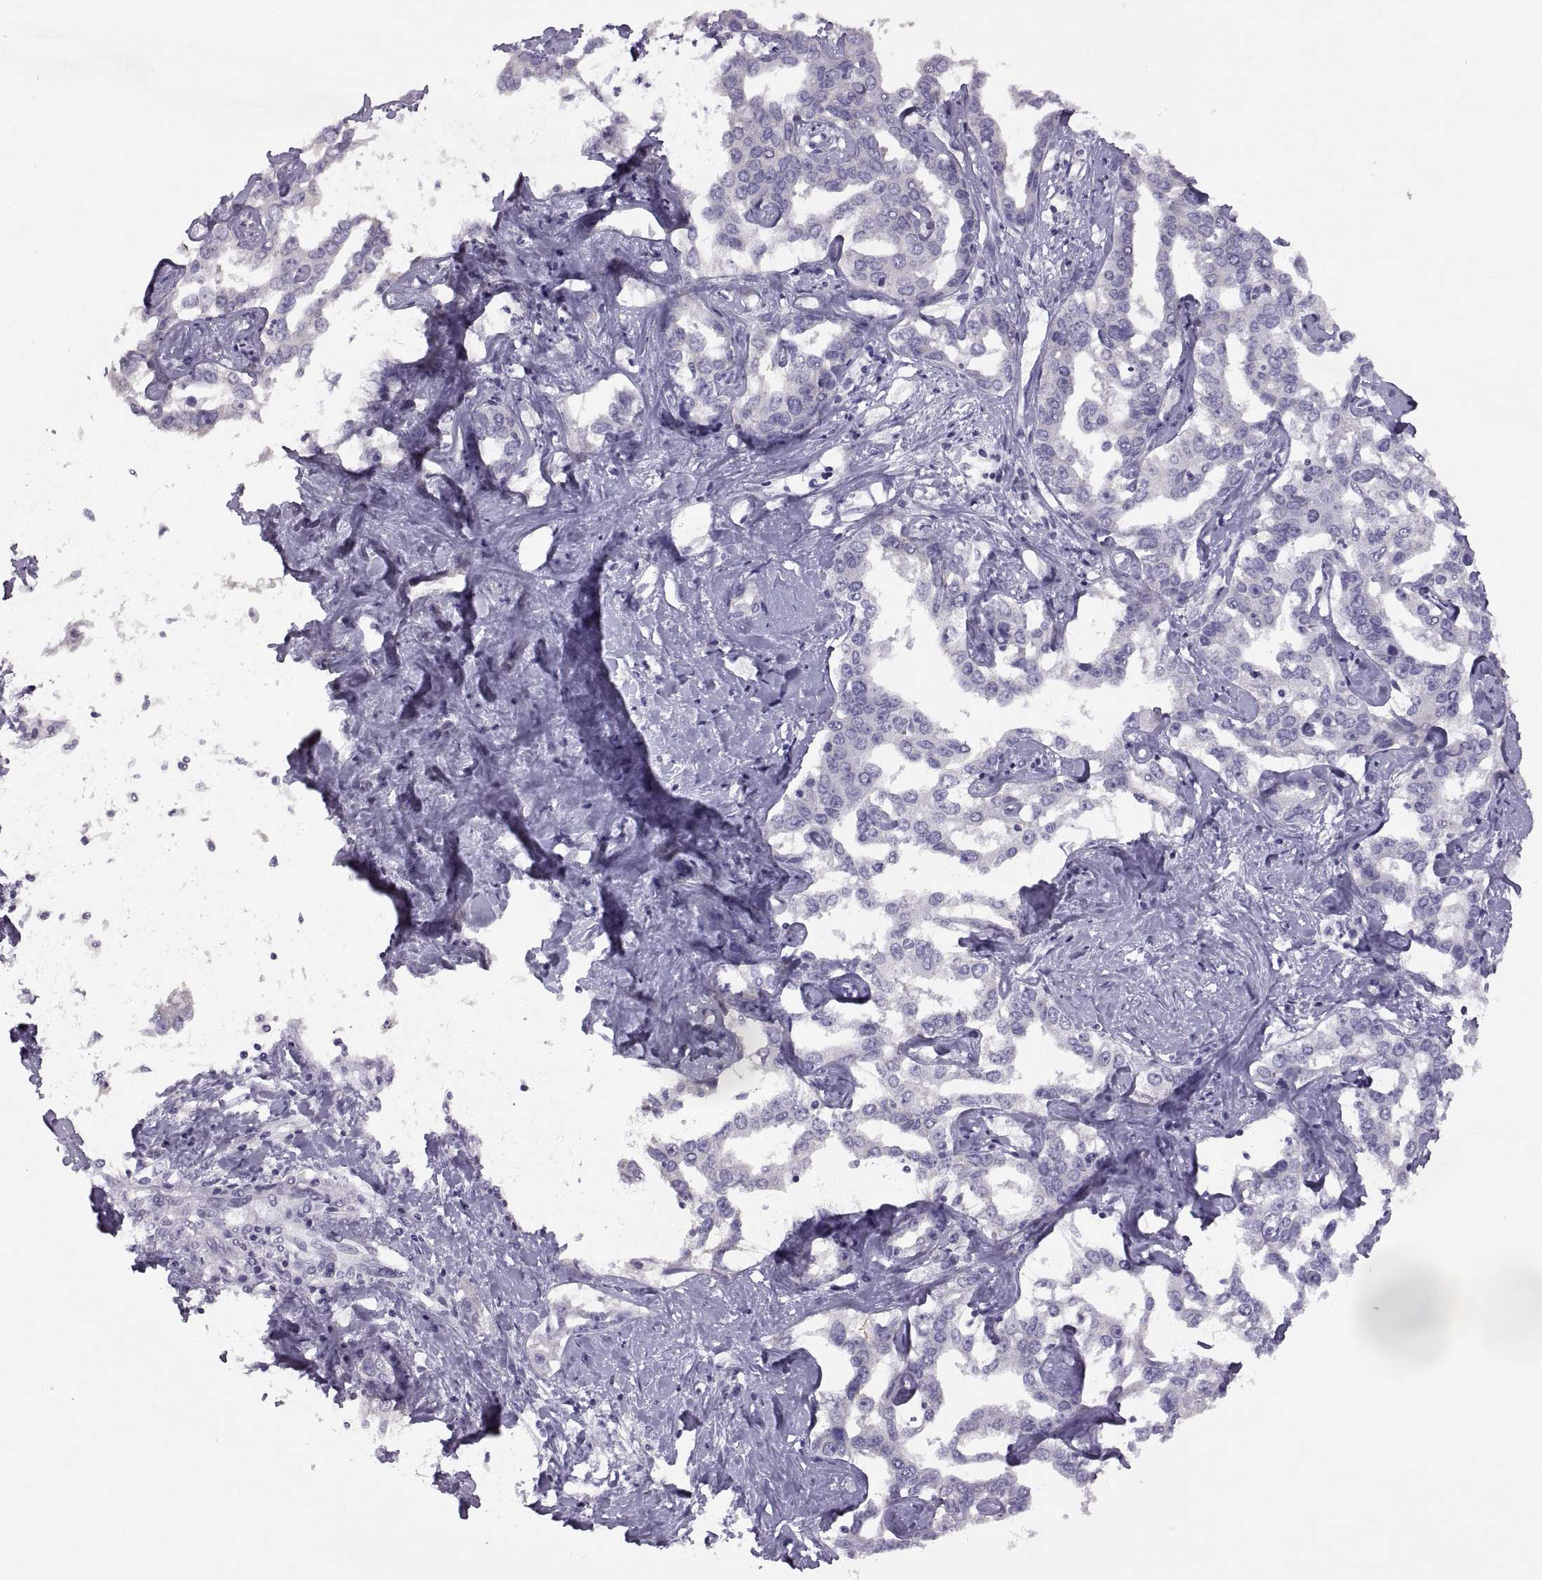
{"staining": {"intensity": "negative", "quantity": "none", "location": "none"}, "tissue": "liver cancer", "cell_type": "Tumor cells", "image_type": "cancer", "snomed": [{"axis": "morphology", "description": "Cholangiocarcinoma"}, {"axis": "topography", "description": "Liver"}], "caption": "The histopathology image reveals no significant expression in tumor cells of liver cholangiocarcinoma.", "gene": "TBX19", "patient": {"sex": "male", "age": 59}}